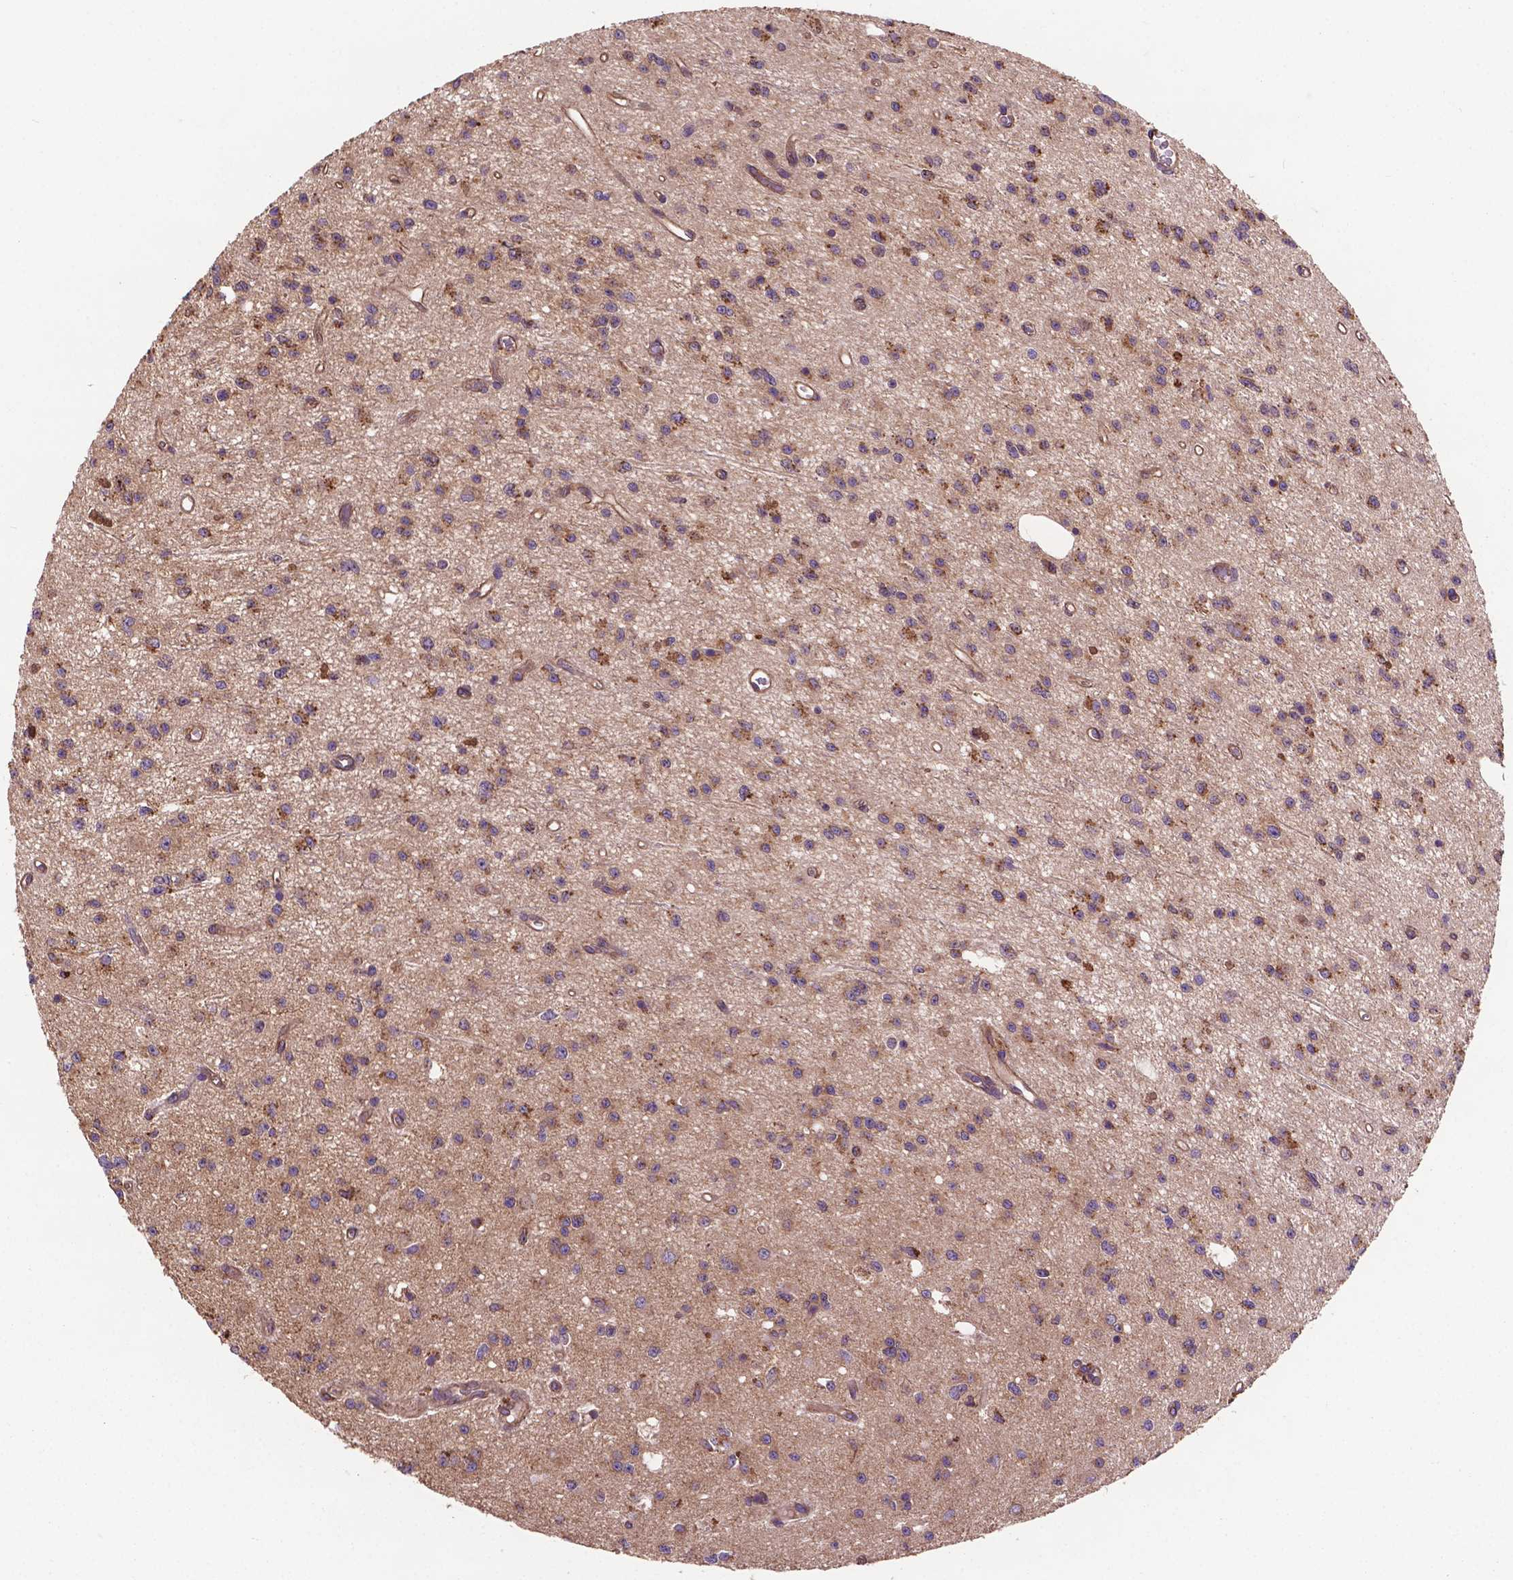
{"staining": {"intensity": "moderate", "quantity": "25%-75%", "location": "cytoplasmic/membranous"}, "tissue": "glioma", "cell_type": "Tumor cells", "image_type": "cancer", "snomed": [{"axis": "morphology", "description": "Glioma, malignant, Low grade"}, {"axis": "topography", "description": "Brain"}], "caption": "This is a histology image of immunohistochemistry (IHC) staining of malignant glioma (low-grade), which shows moderate positivity in the cytoplasmic/membranous of tumor cells.", "gene": "CCDC71L", "patient": {"sex": "female", "age": 45}}